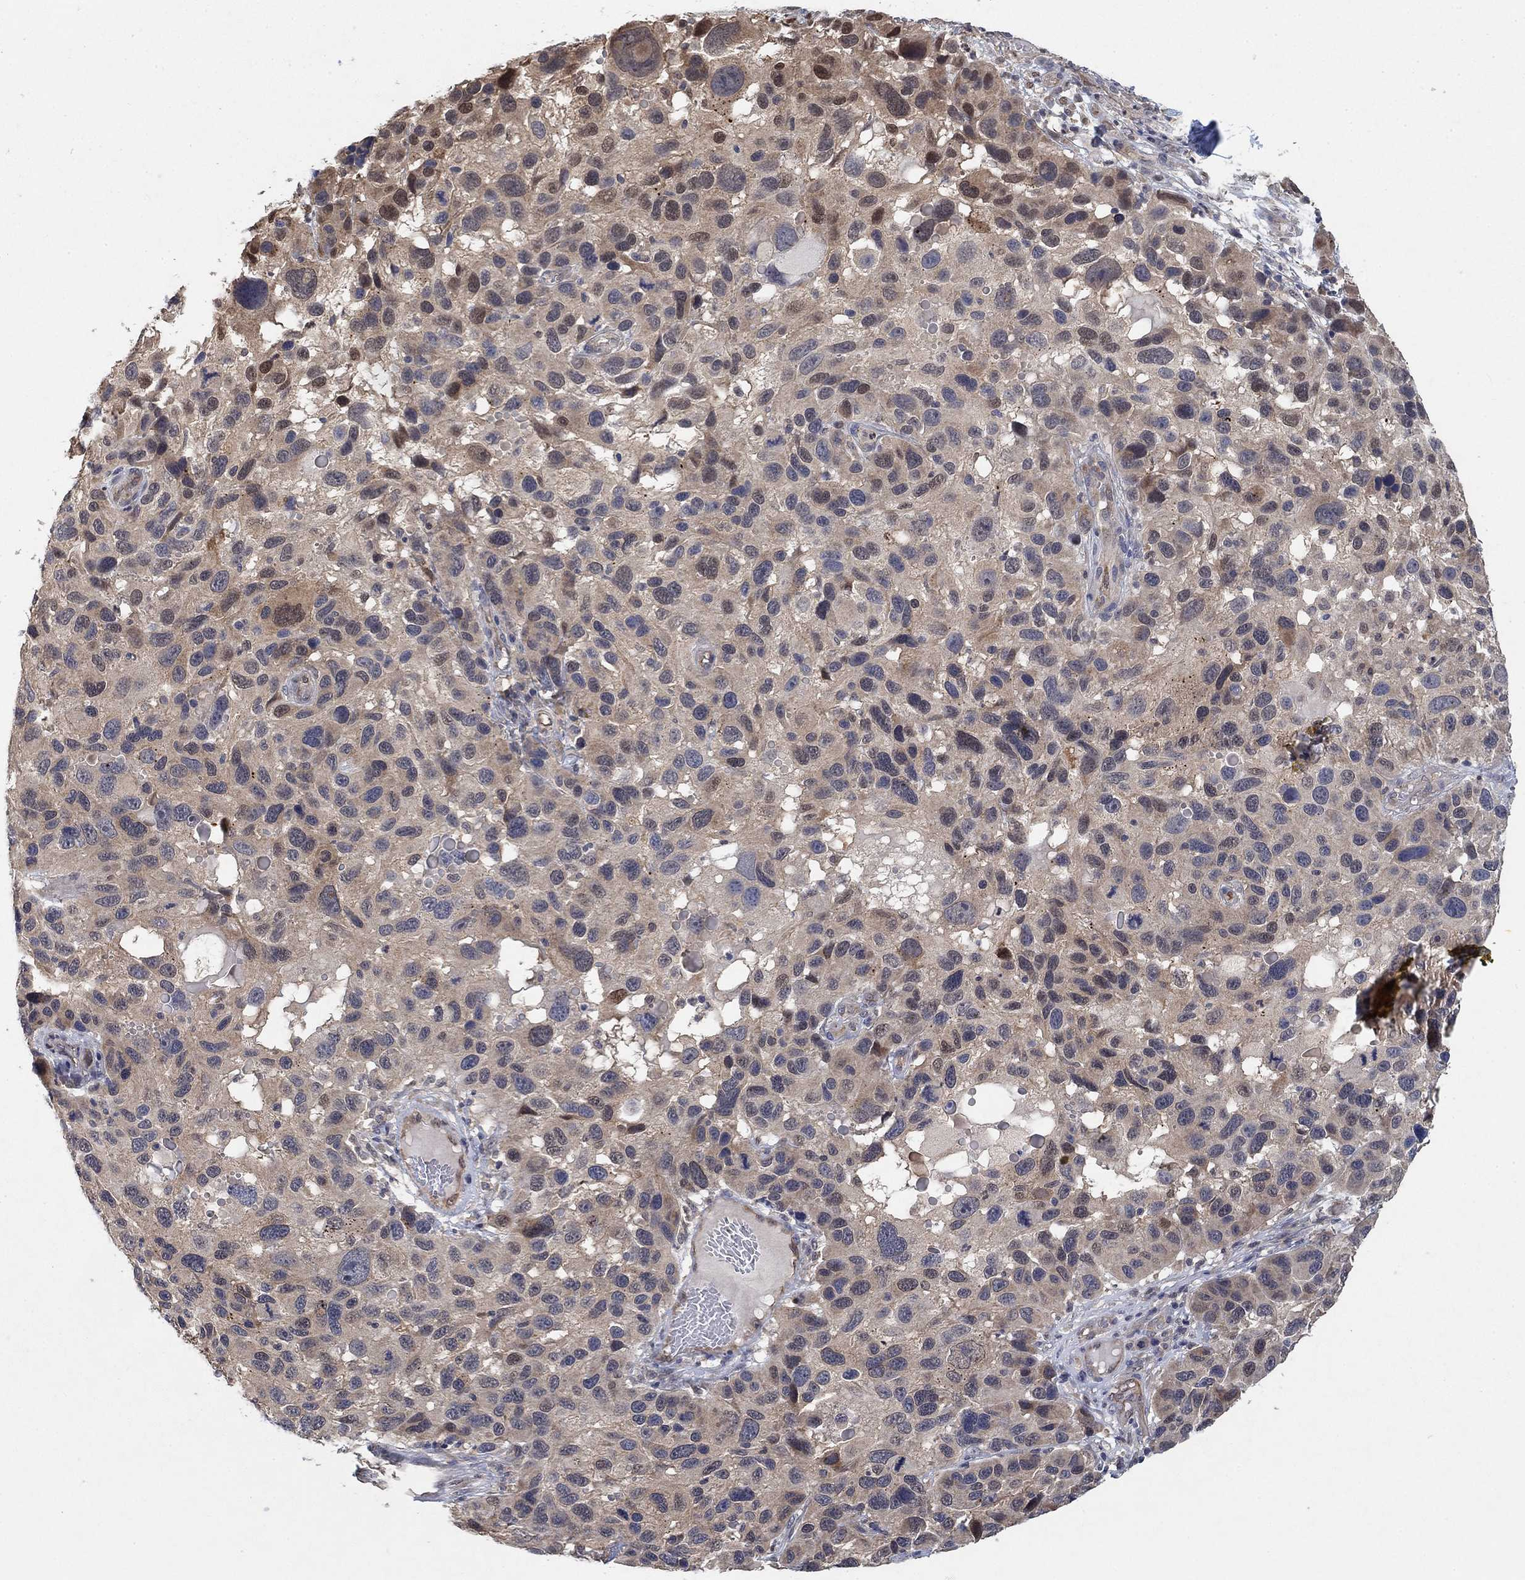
{"staining": {"intensity": "negative", "quantity": "none", "location": "none"}, "tissue": "melanoma", "cell_type": "Tumor cells", "image_type": "cancer", "snomed": [{"axis": "morphology", "description": "Malignant melanoma, NOS"}, {"axis": "topography", "description": "Skin"}], "caption": "This is an immunohistochemistry (IHC) image of malignant melanoma. There is no staining in tumor cells.", "gene": "MCUR1", "patient": {"sex": "male", "age": 53}}